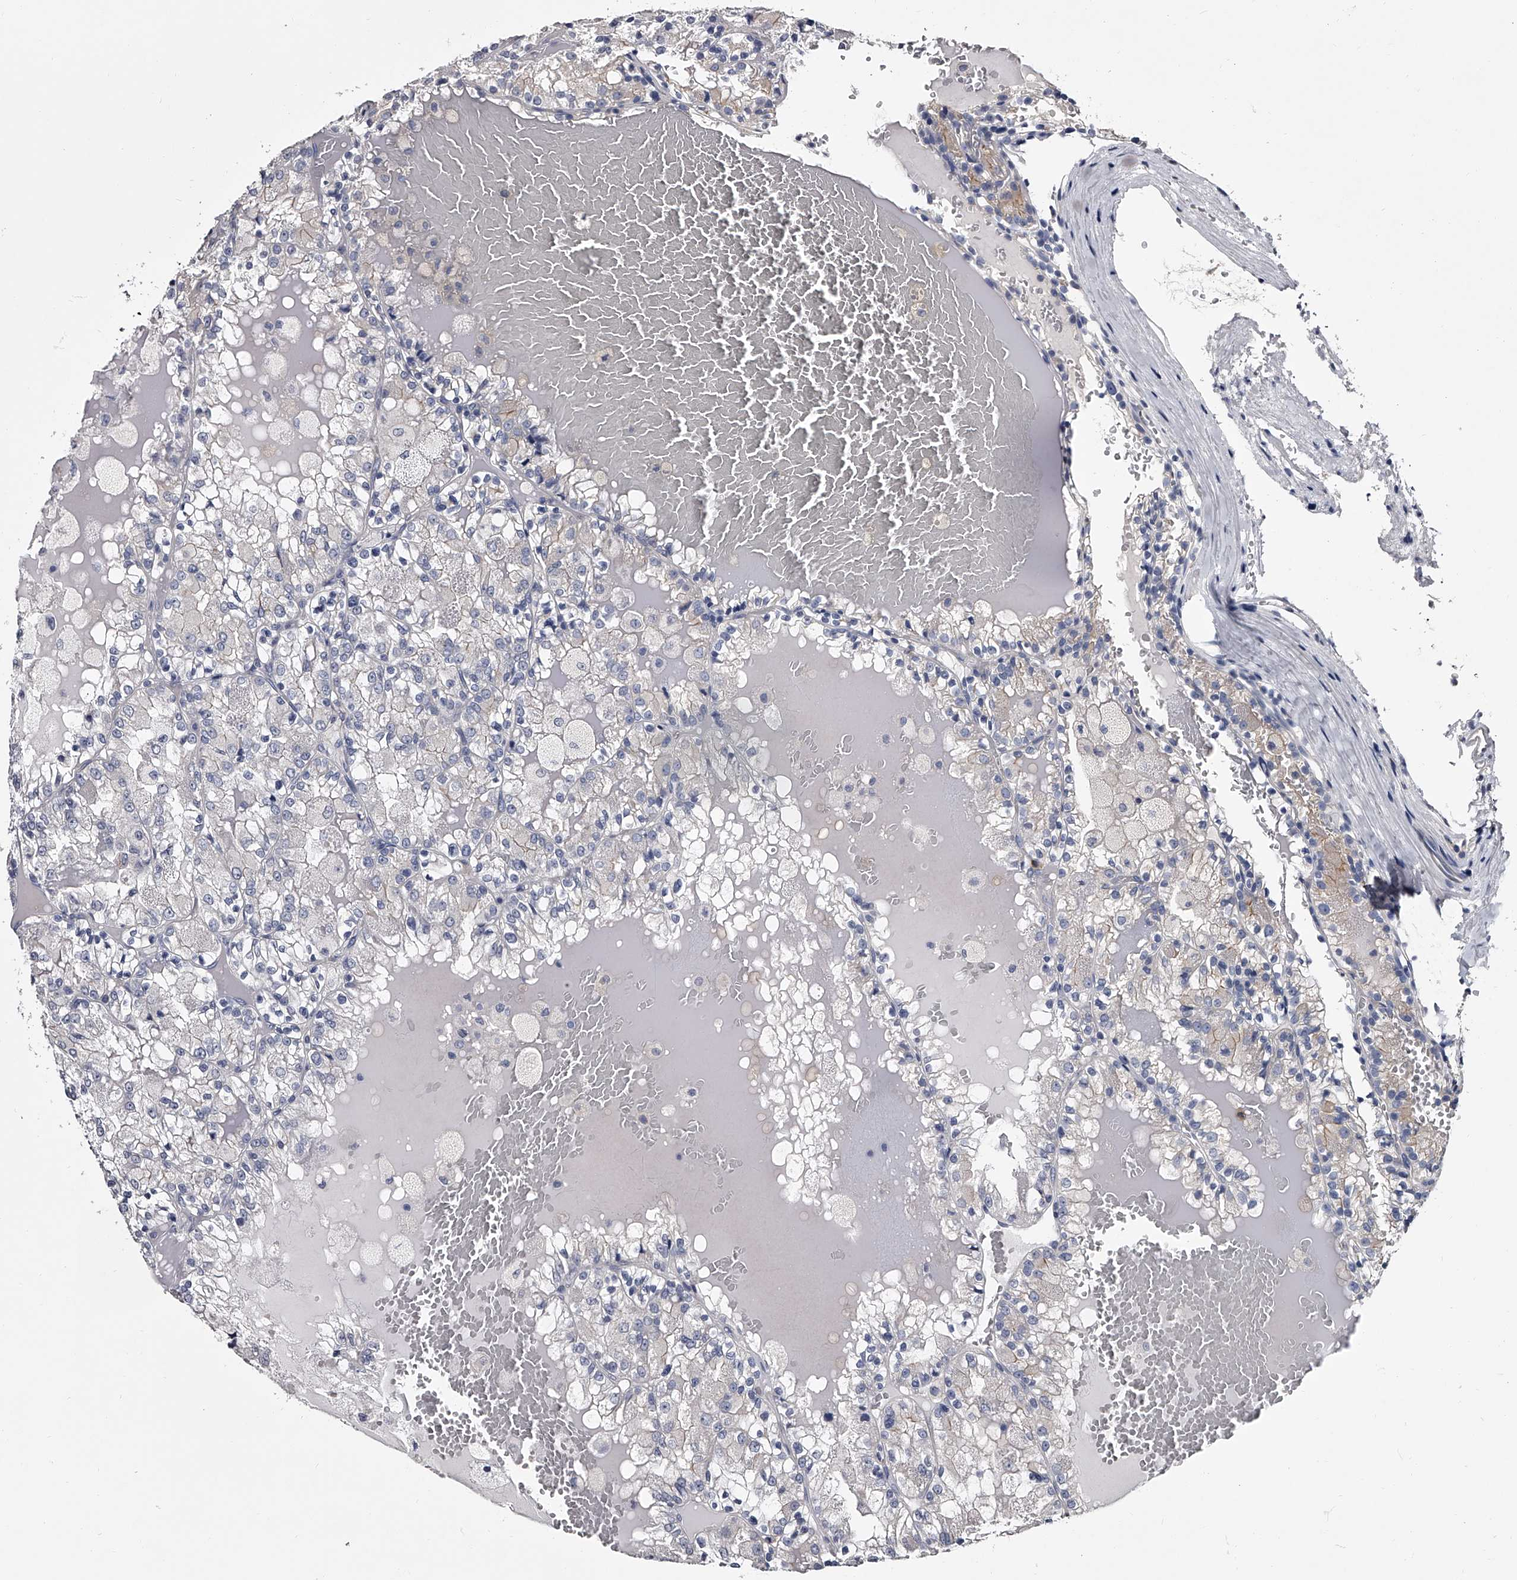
{"staining": {"intensity": "negative", "quantity": "none", "location": "none"}, "tissue": "renal cancer", "cell_type": "Tumor cells", "image_type": "cancer", "snomed": [{"axis": "morphology", "description": "Adenocarcinoma, NOS"}, {"axis": "topography", "description": "Kidney"}], "caption": "Renal cancer (adenocarcinoma) was stained to show a protein in brown. There is no significant staining in tumor cells.", "gene": "GAPVD1", "patient": {"sex": "female", "age": 56}}